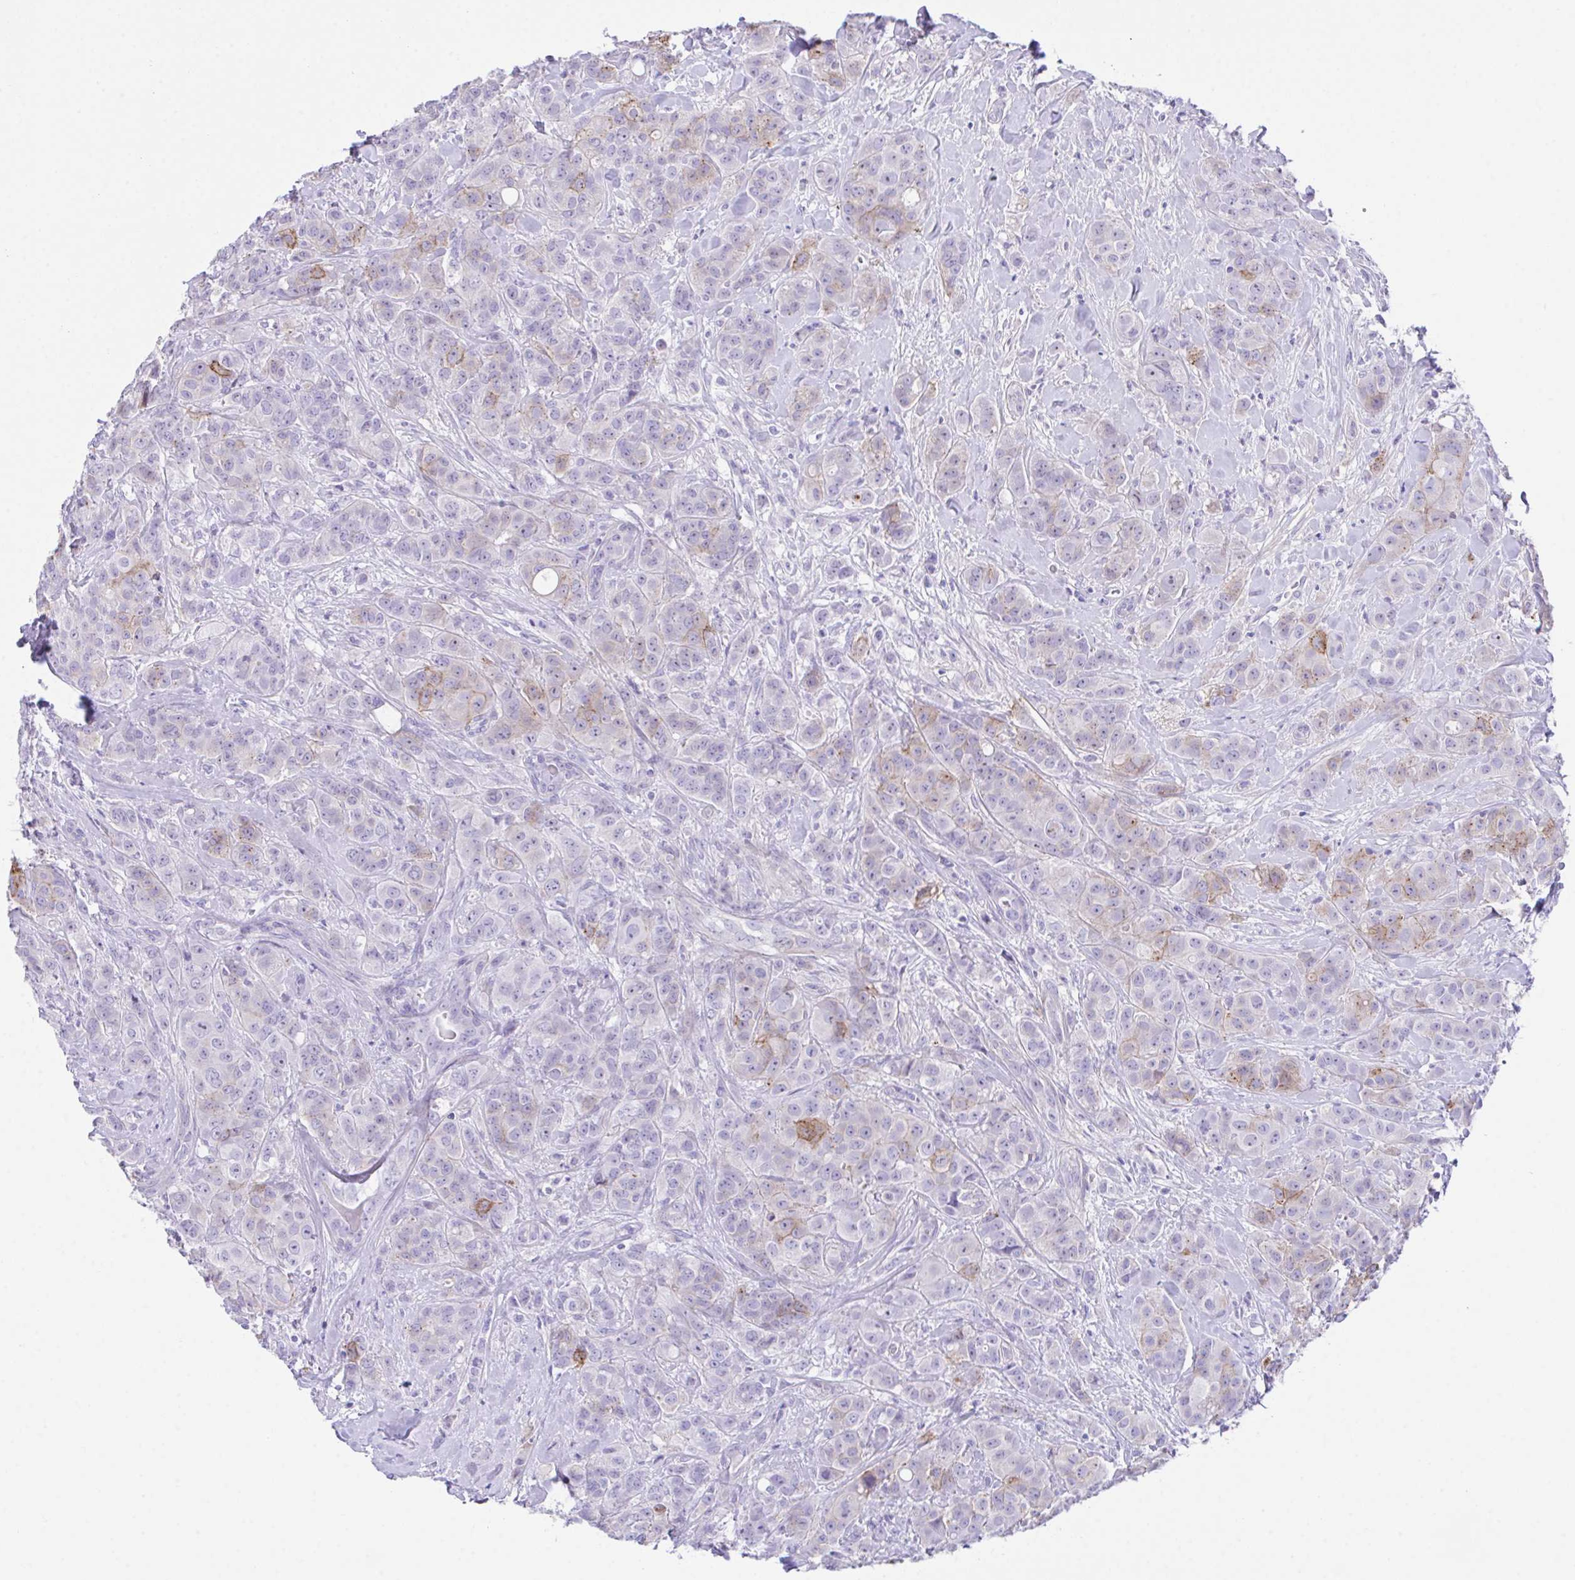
{"staining": {"intensity": "moderate", "quantity": "<25%", "location": "cytoplasmic/membranous"}, "tissue": "breast cancer", "cell_type": "Tumor cells", "image_type": "cancer", "snomed": [{"axis": "morphology", "description": "Normal tissue, NOS"}, {"axis": "morphology", "description": "Duct carcinoma"}, {"axis": "topography", "description": "Breast"}], "caption": "About <25% of tumor cells in intraductal carcinoma (breast) reveal moderate cytoplasmic/membranous protein staining as visualized by brown immunohistochemical staining.", "gene": "SLC16A6", "patient": {"sex": "female", "age": 43}}